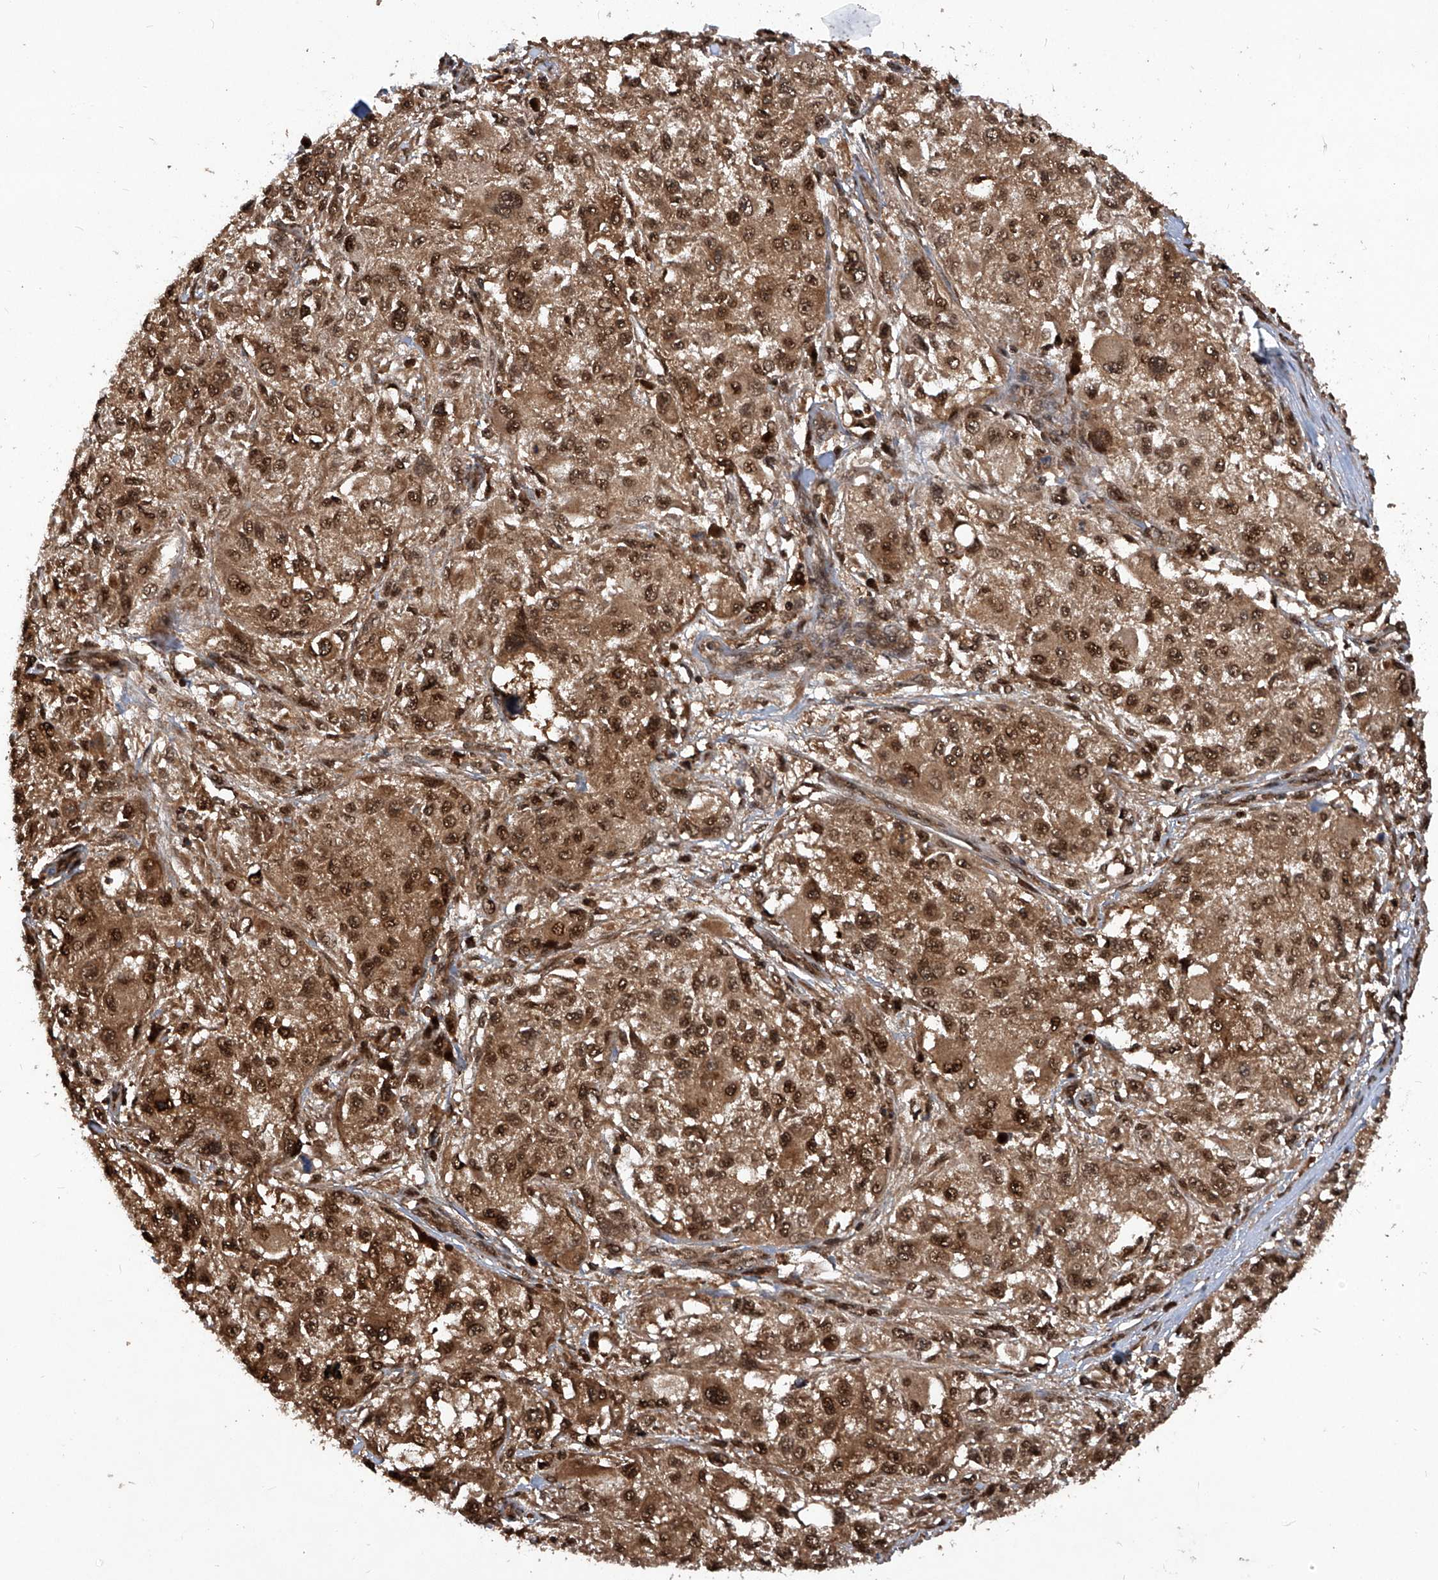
{"staining": {"intensity": "strong", "quantity": ">75%", "location": "cytoplasmic/membranous,nuclear"}, "tissue": "melanoma", "cell_type": "Tumor cells", "image_type": "cancer", "snomed": [{"axis": "morphology", "description": "Necrosis, NOS"}, {"axis": "morphology", "description": "Malignant melanoma, NOS"}, {"axis": "topography", "description": "Skin"}], "caption": "Human melanoma stained with a protein marker reveals strong staining in tumor cells.", "gene": "PSMB1", "patient": {"sex": "female", "age": 87}}